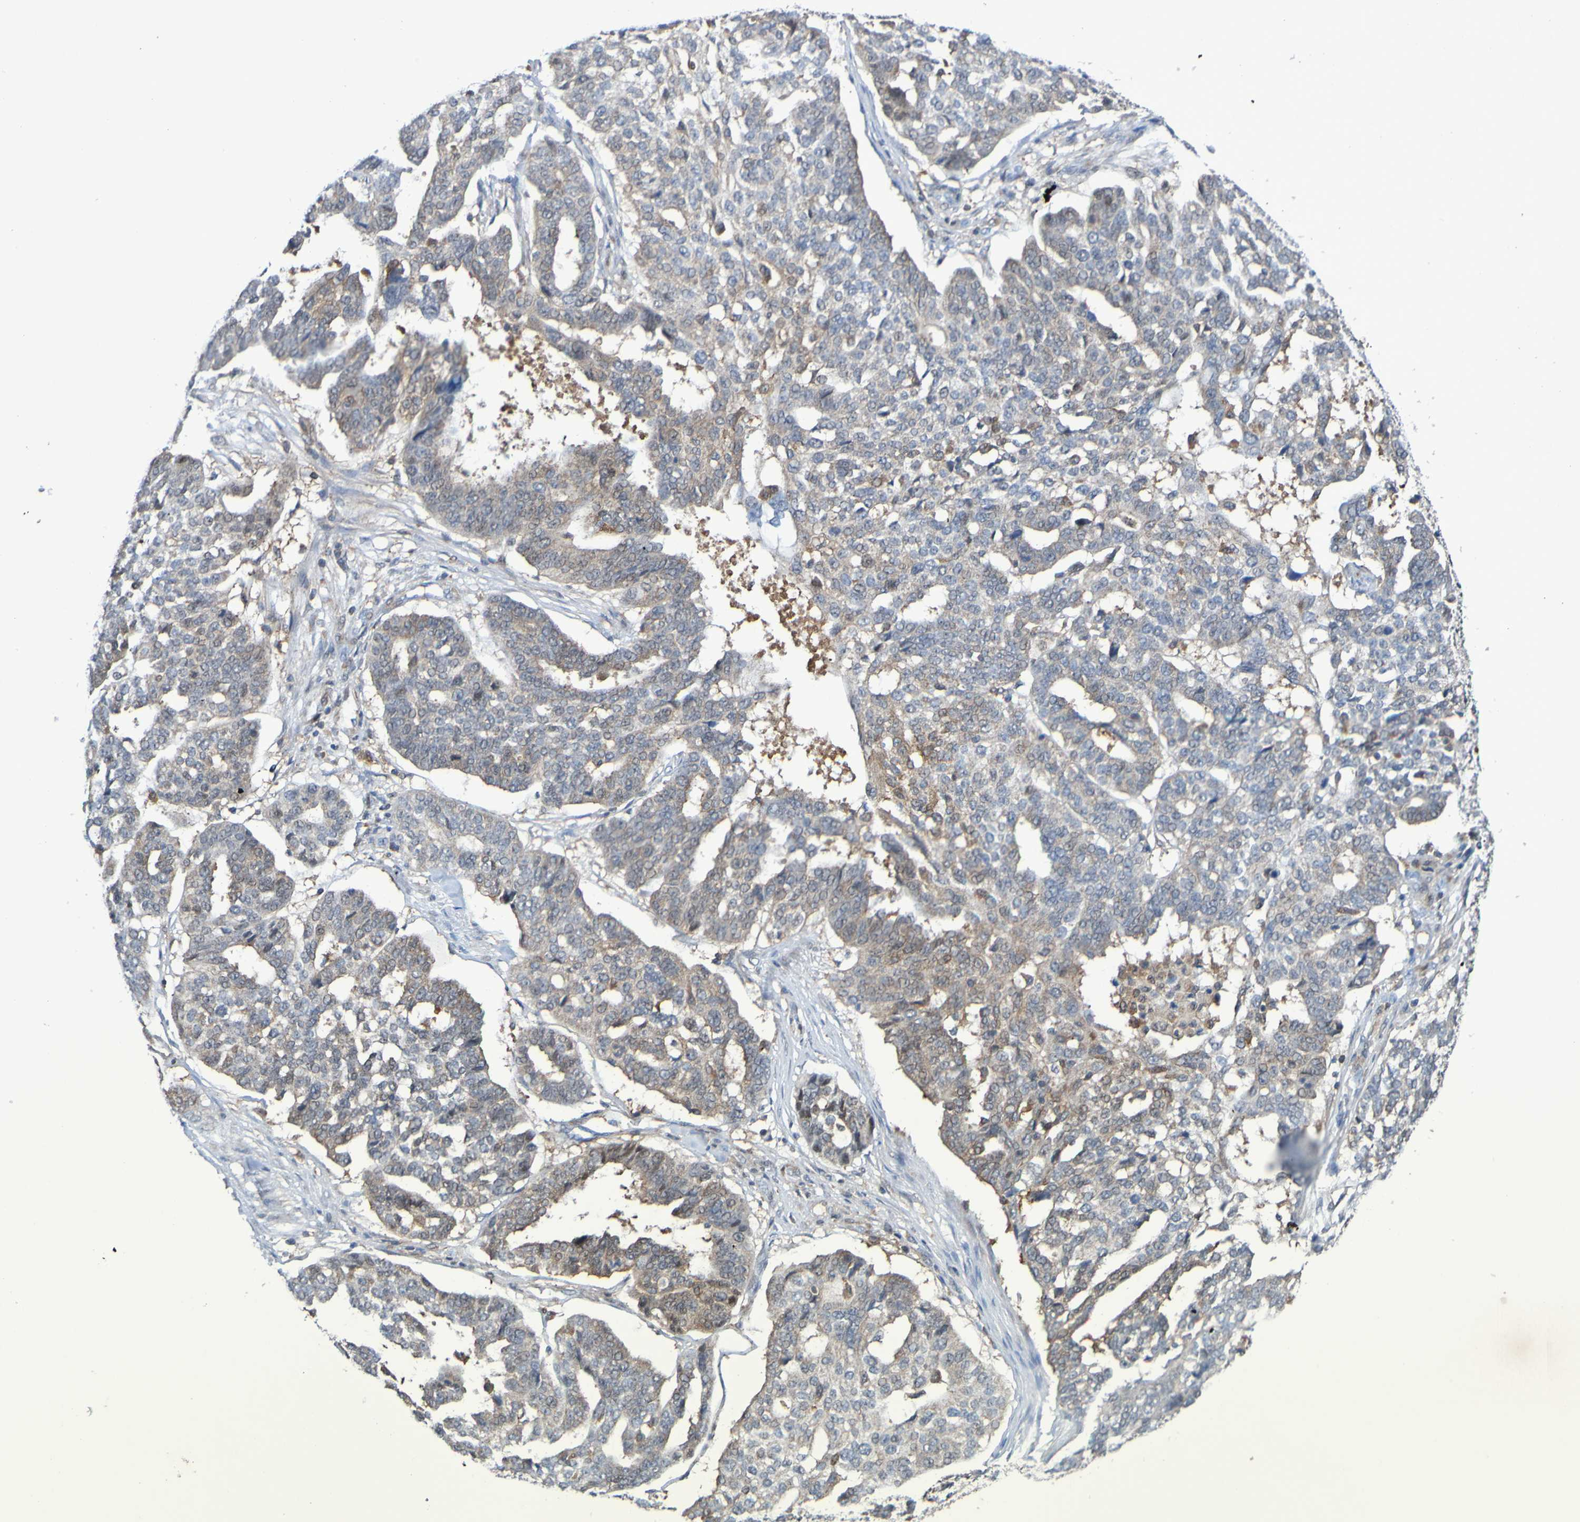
{"staining": {"intensity": "weak", "quantity": "25%-75%", "location": "cytoplasmic/membranous"}, "tissue": "ovarian cancer", "cell_type": "Tumor cells", "image_type": "cancer", "snomed": [{"axis": "morphology", "description": "Cystadenocarcinoma, serous, NOS"}, {"axis": "topography", "description": "Ovary"}], "caption": "Approximately 25%-75% of tumor cells in human ovarian cancer (serous cystadenocarcinoma) display weak cytoplasmic/membranous protein positivity as visualized by brown immunohistochemical staining.", "gene": "ATIC", "patient": {"sex": "female", "age": 59}}